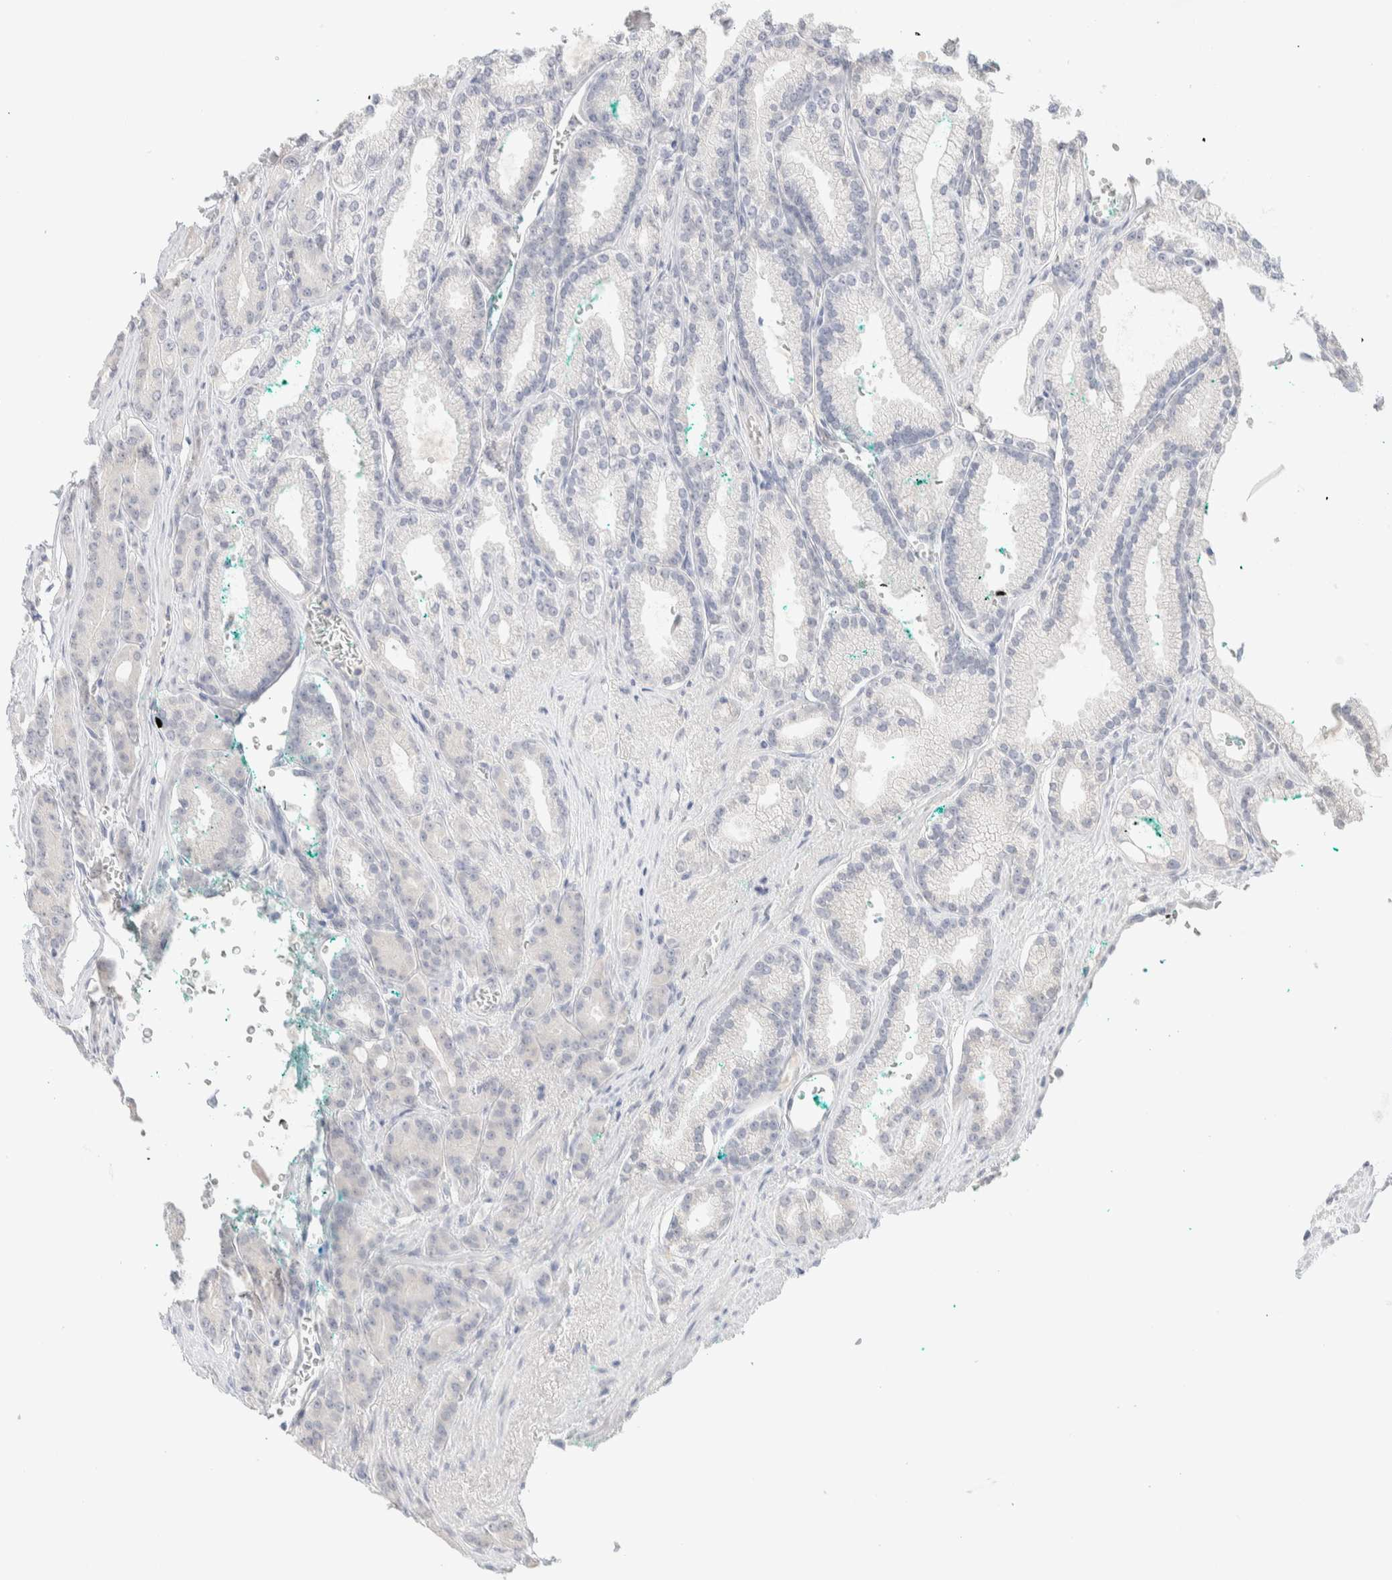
{"staining": {"intensity": "negative", "quantity": "none", "location": "none"}, "tissue": "prostate cancer", "cell_type": "Tumor cells", "image_type": "cancer", "snomed": [{"axis": "morphology", "description": "Adenocarcinoma, High grade"}, {"axis": "topography", "description": "Prostate"}], "caption": "This photomicrograph is of prostate adenocarcinoma (high-grade) stained with immunohistochemistry (IHC) to label a protein in brown with the nuclei are counter-stained blue. There is no positivity in tumor cells.", "gene": "RIDA", "patient": {"sex": "male", "age": 71}}